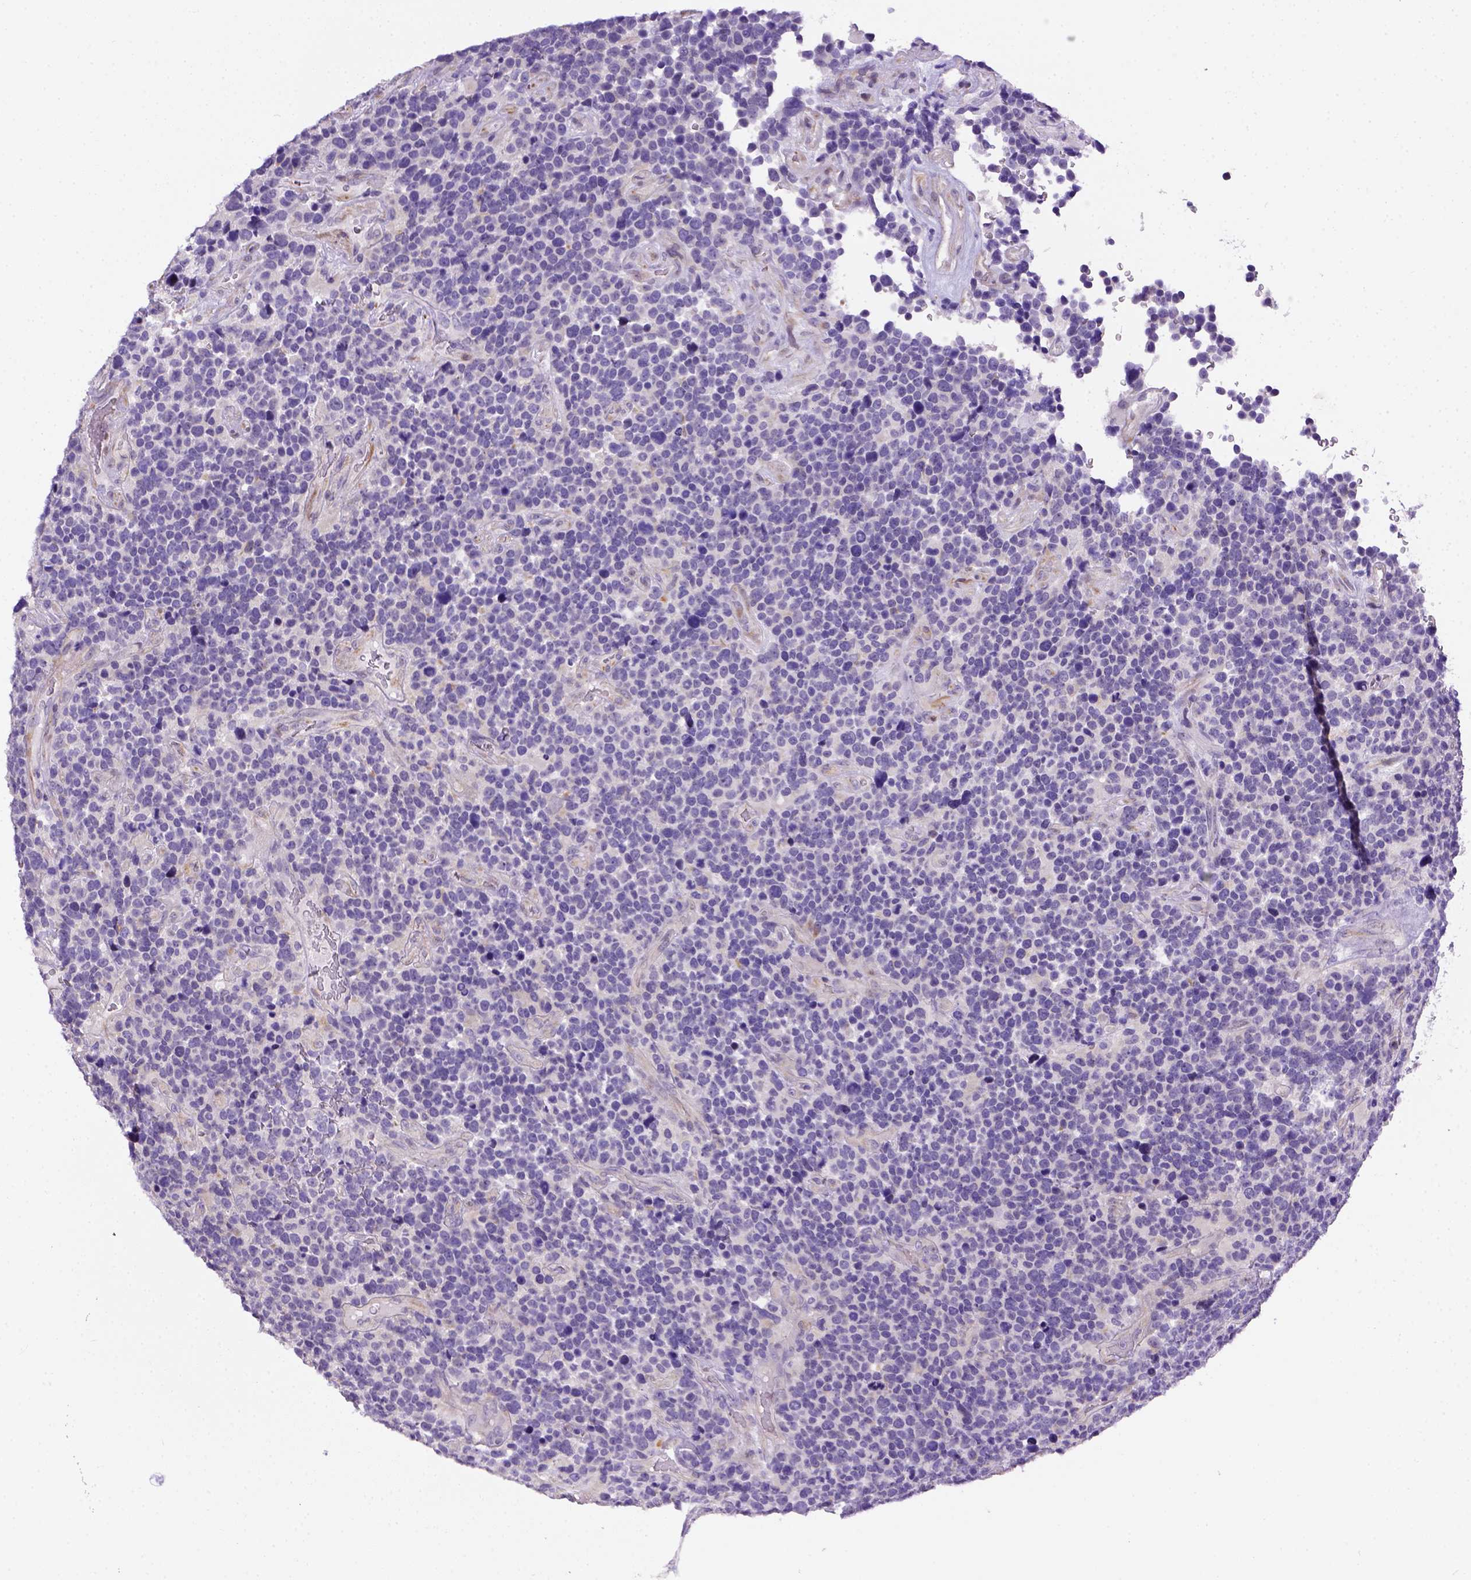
{"staining": {"intensity": "negative", "quantity": "none", "location": "none"}, "tissue": "glioma", "cell_type": "Tumor cells", "image_type": "cancer", "snomed": [{"axis": "morphology", "description": "Glioma, malignant, High grade"}, {"axis": "topography", "description": "Brain"}], "caption": "Tumor cells show no significant protein positivity in glioma.", "gene": "FAM184B", "patient": {"sex": "male", "age": 33}}